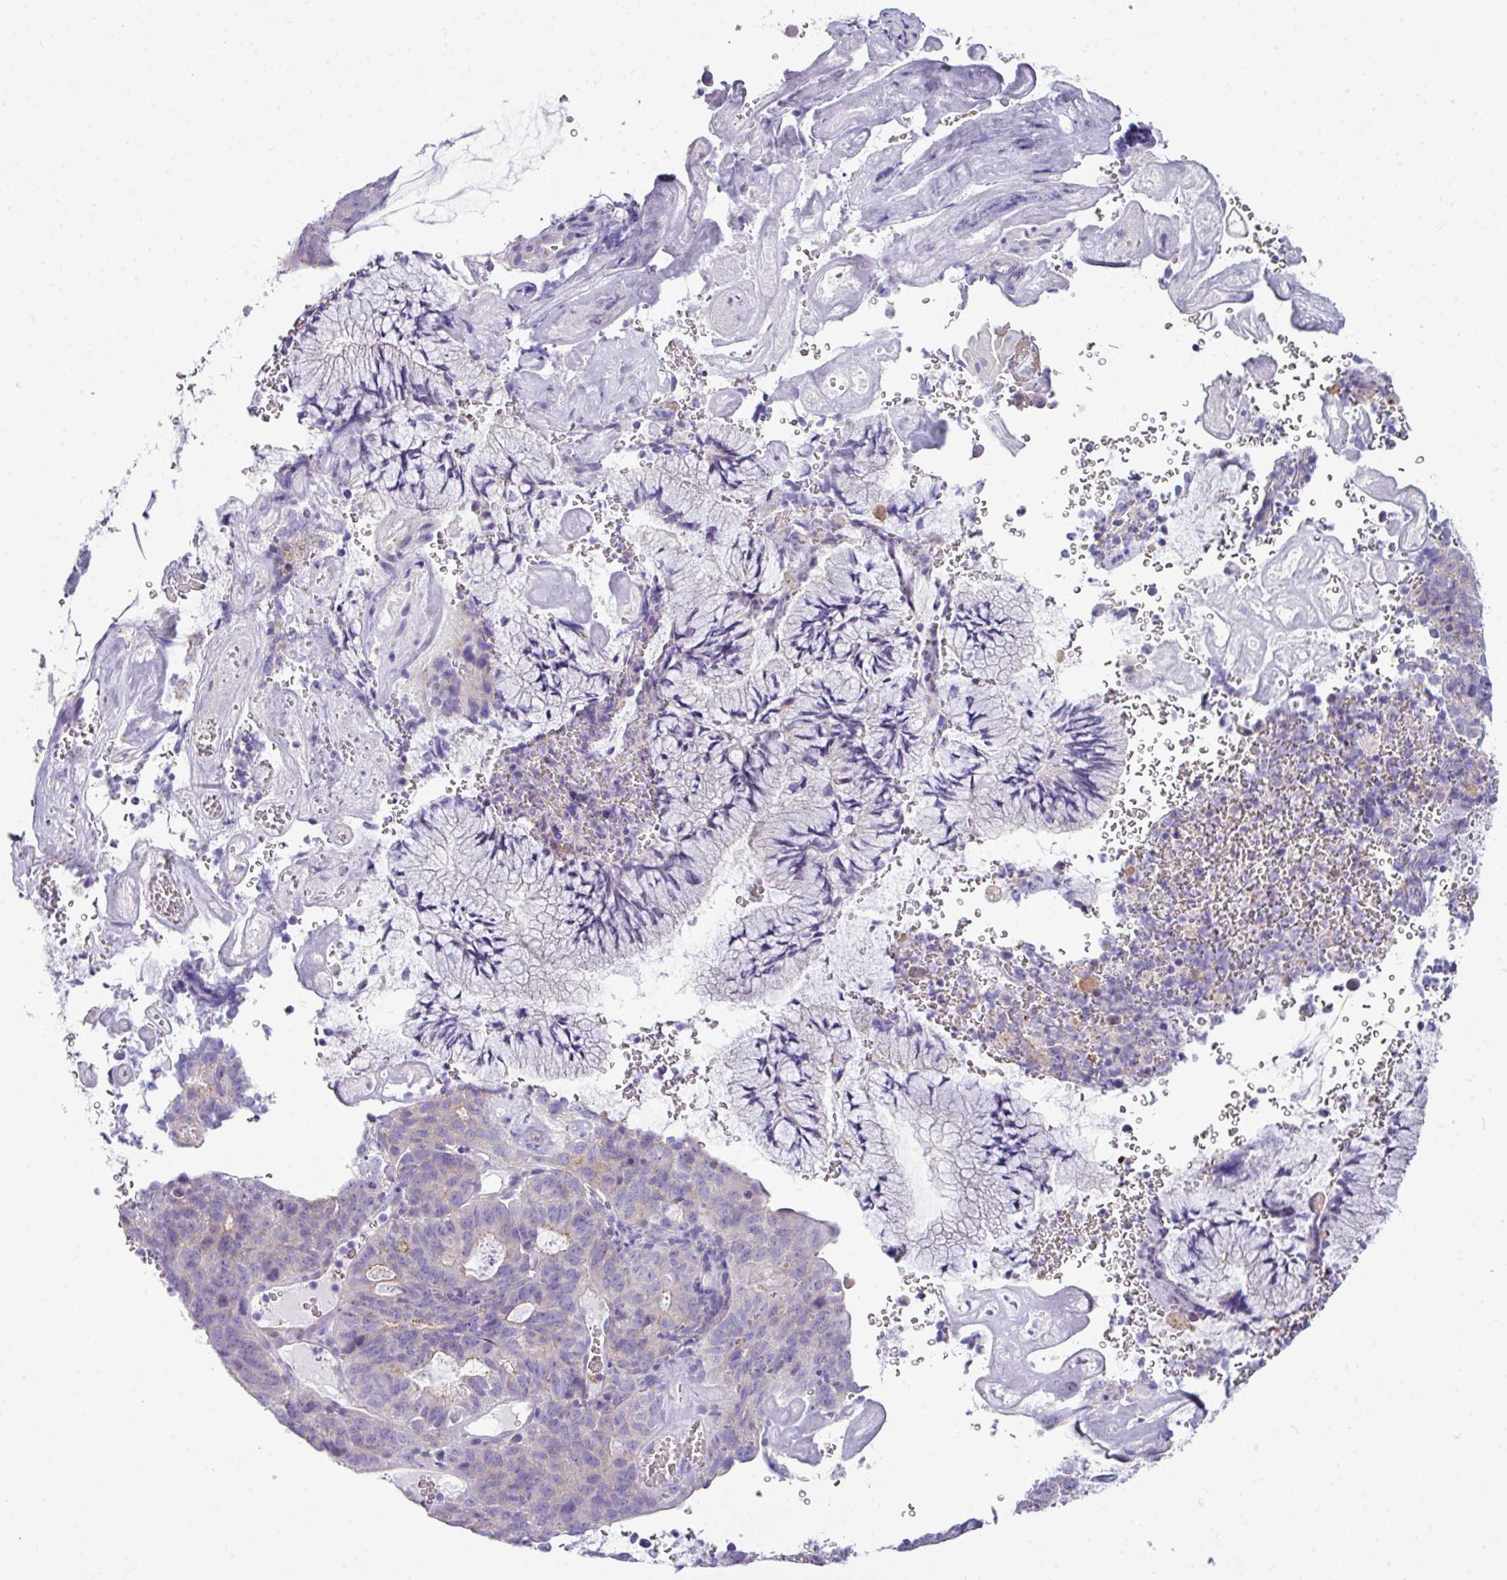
{"staining": {"intensity": "negative", "quantity": "none", "location": "none"}, "tissue": "cervical cancer", "cell_type": "Tumor cells", "image_type": "cancer", "snomed": [{"axis": "morphology", "description": "Adenocarcinoma, NOS"}, {"axis": "topography", "description": "Cervix"}], "caption": "Immunohistochemistry image of neoplastic tissue: cervical cancer (adenocarcinoma) stained with DAB shows no significant protein staining in tumor cells.", "gene": "ABCC5", "patient": {"sex": "female", "age": 38}}